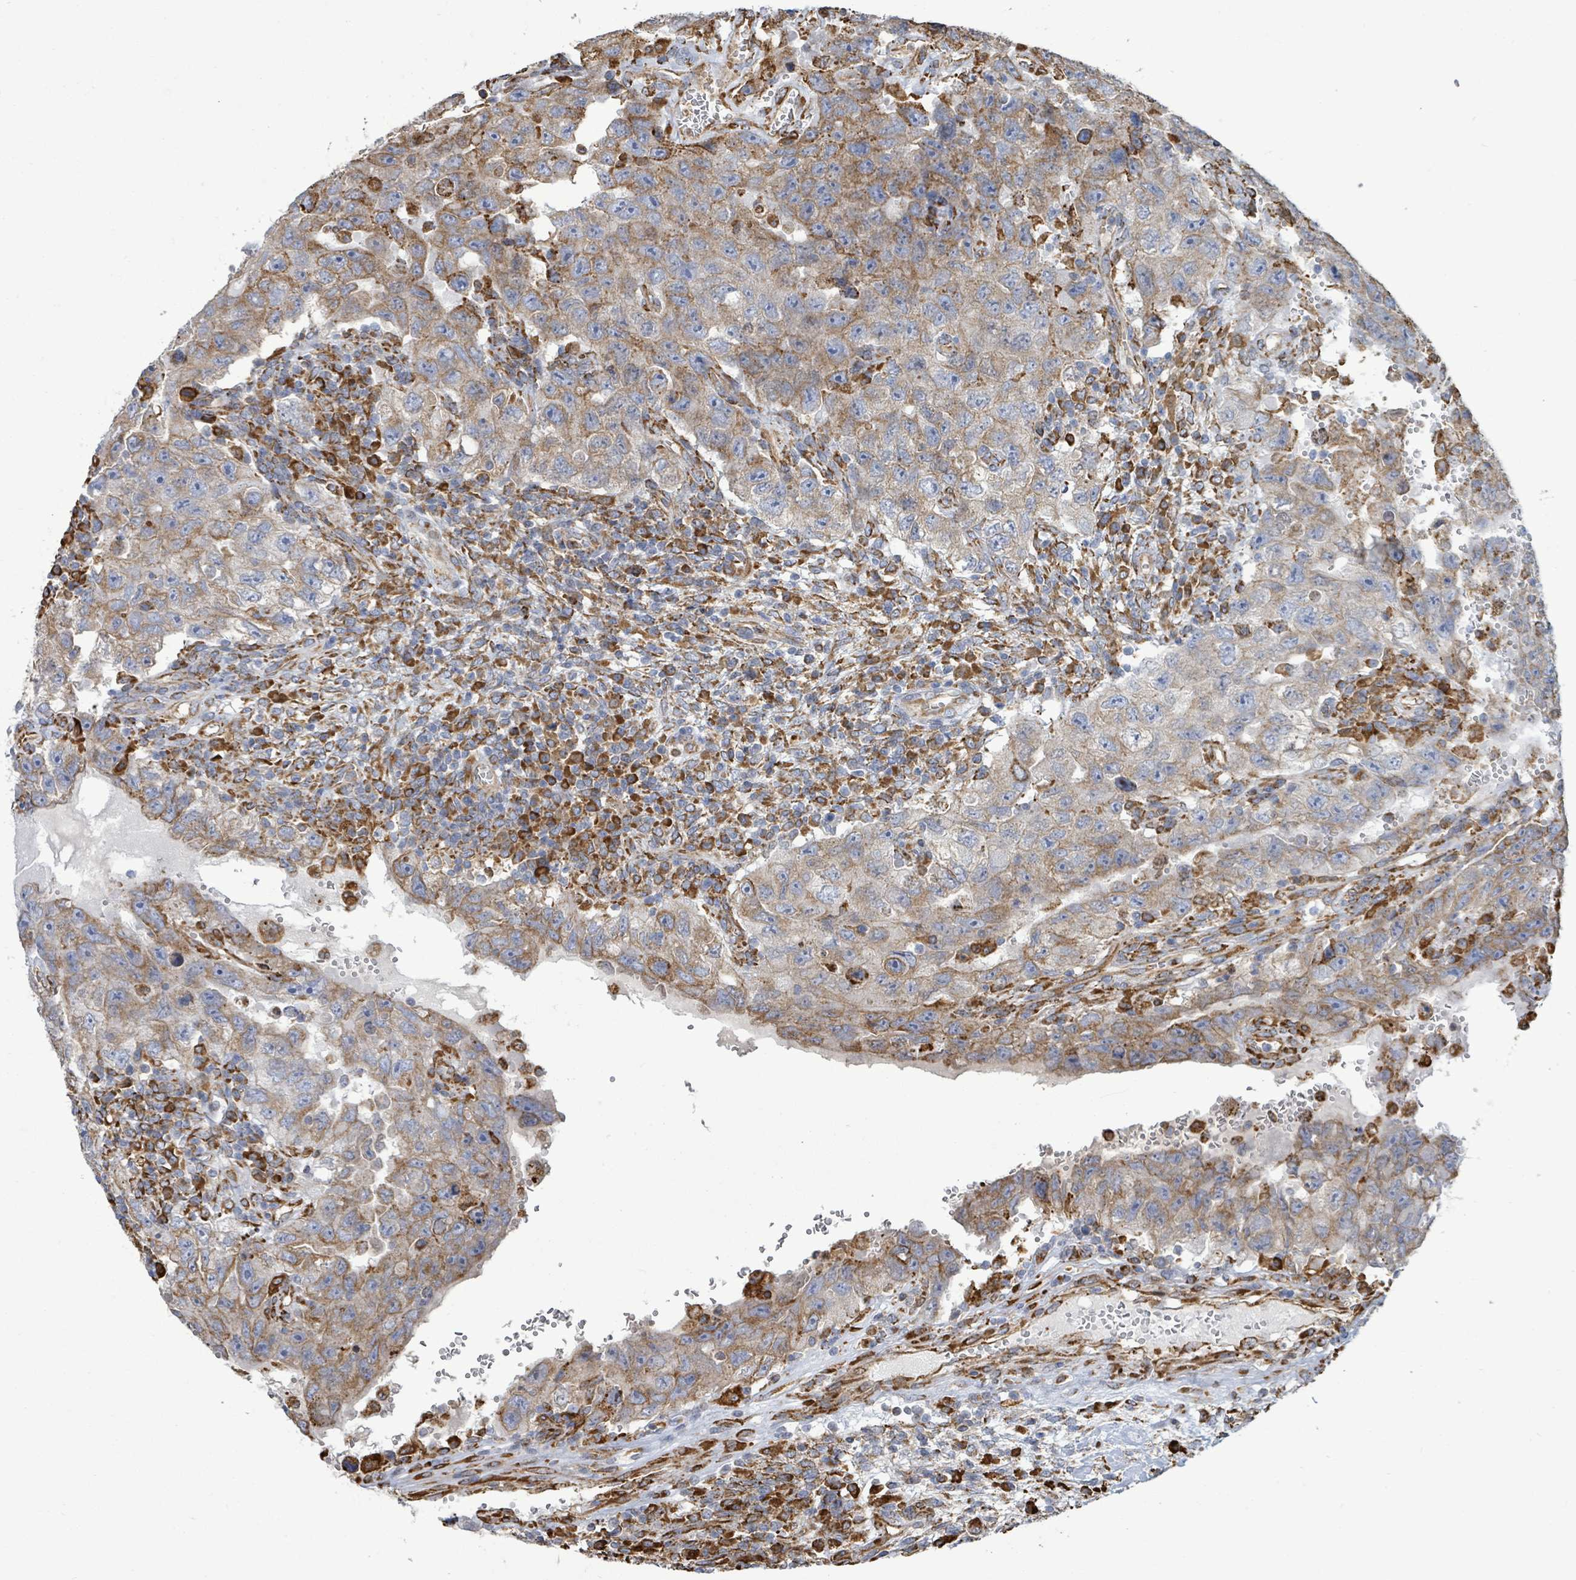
{"staining": {"intensity": "moderate", "quantity": ">75%", "location": "cytoplasmic/membranous"}, "tissue": "testis cancer", "cell_type": "Tumor cells", "image_type": "cancer", "snomed": [{"axis": "morphology", "description": "Carcinoma, Embryonal, NOS"}, {"axis": "topography", "description": "Testis"}], "caption": "The immunohistochemical stain labels moderate cytoplasmic/membranous staining in tumor cells of testis embryonal carcinoma tissue.", "gene": "RFPL4A", "patient": {"sex": "male", "age": 26}}